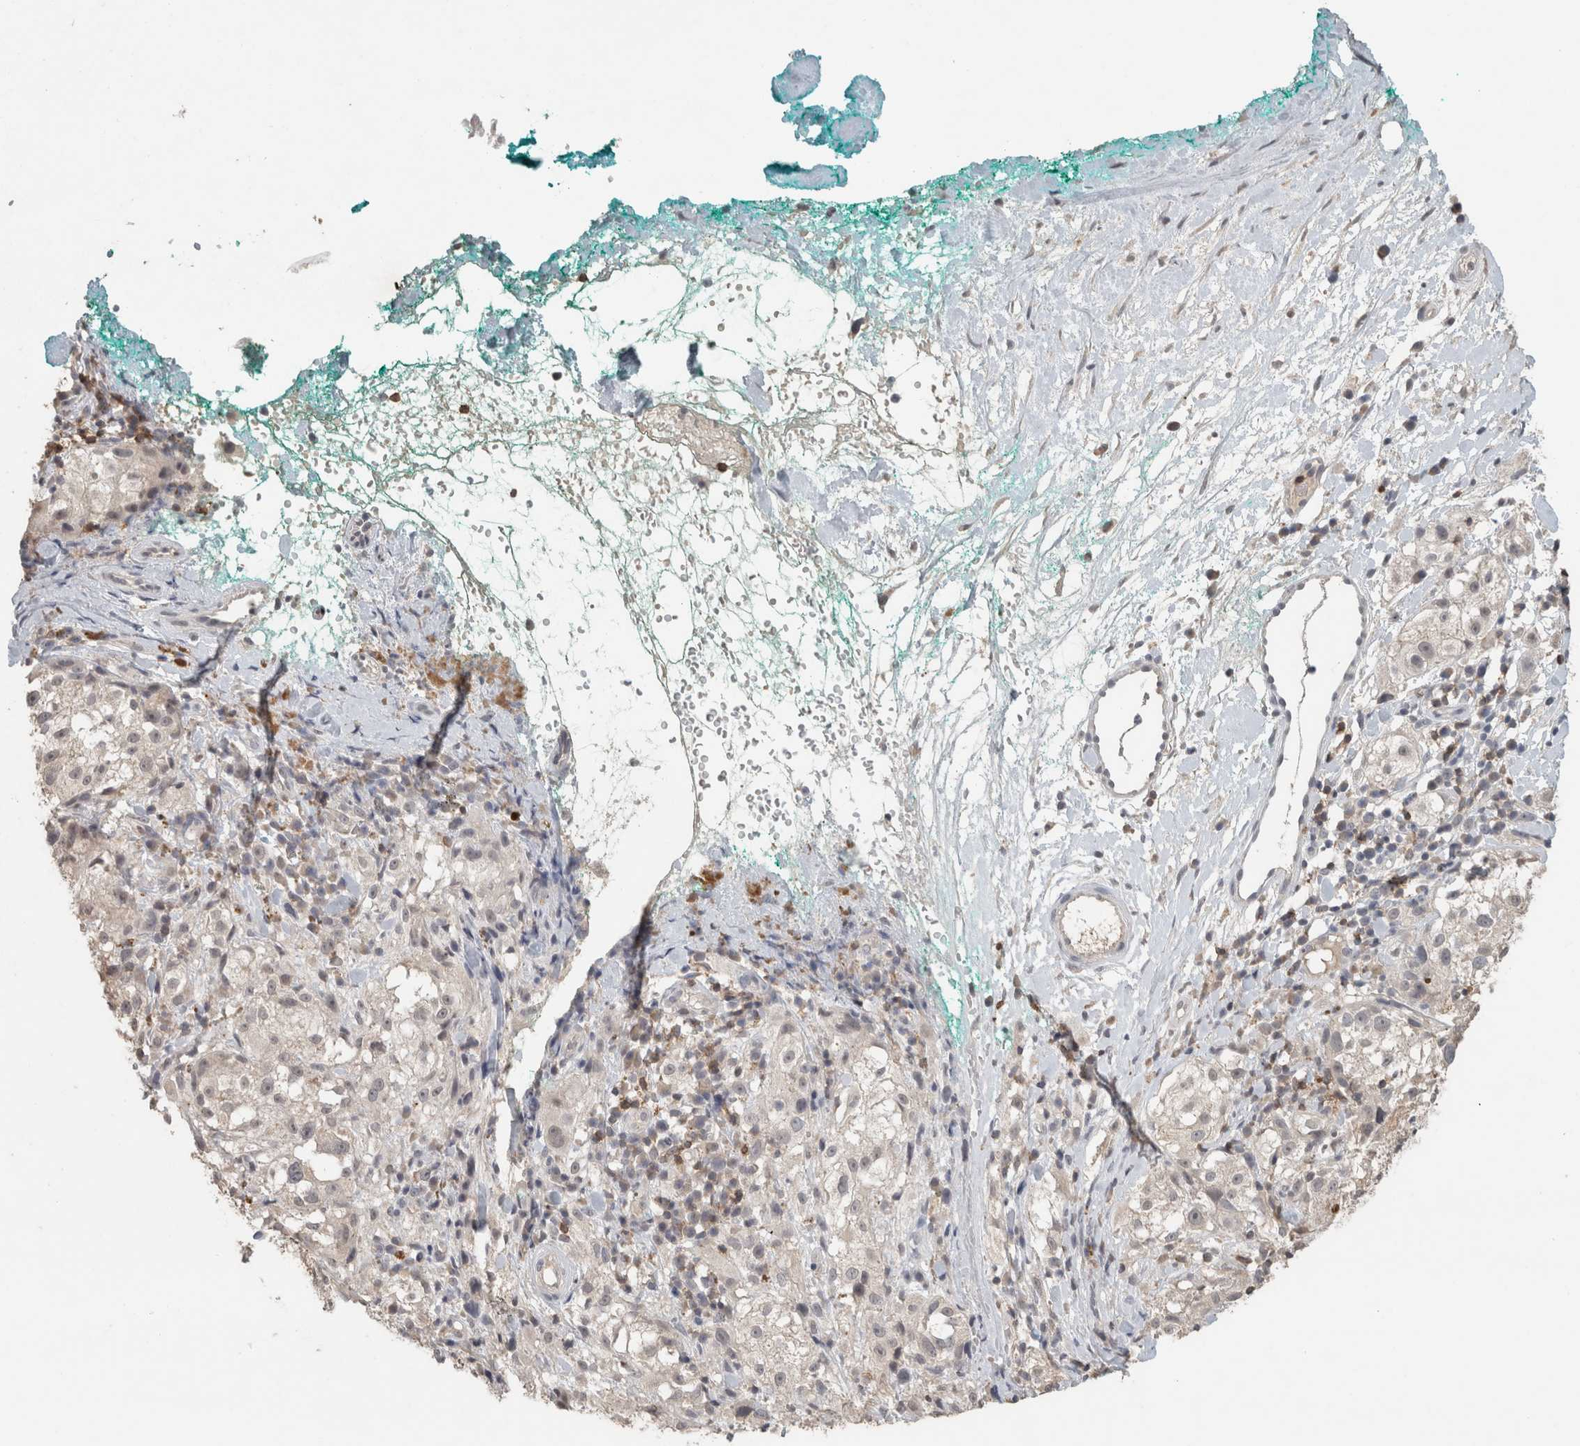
{"staining": {"intensity": "negative", "quantity": "none", "location": "none"}, "tissue": "melanoma", "cell_type": "Tumor cells", "image_type": "cancer", "snomed": [{"axis": "morphology", "description": "Necrosis, NOS"}, {"axis": "morphology", "description": "Malignant melanoma, NOS"}, {"axis": "topography", "description": "Skin"}], "caption": "An immunohistochemistry (IHC) micrograph of malignant melanoma is shown. There is no staining in tumor cells of malignant melanoma.", "gene": "TRAT1", "patient": {"sex": "female", "age": 87}}